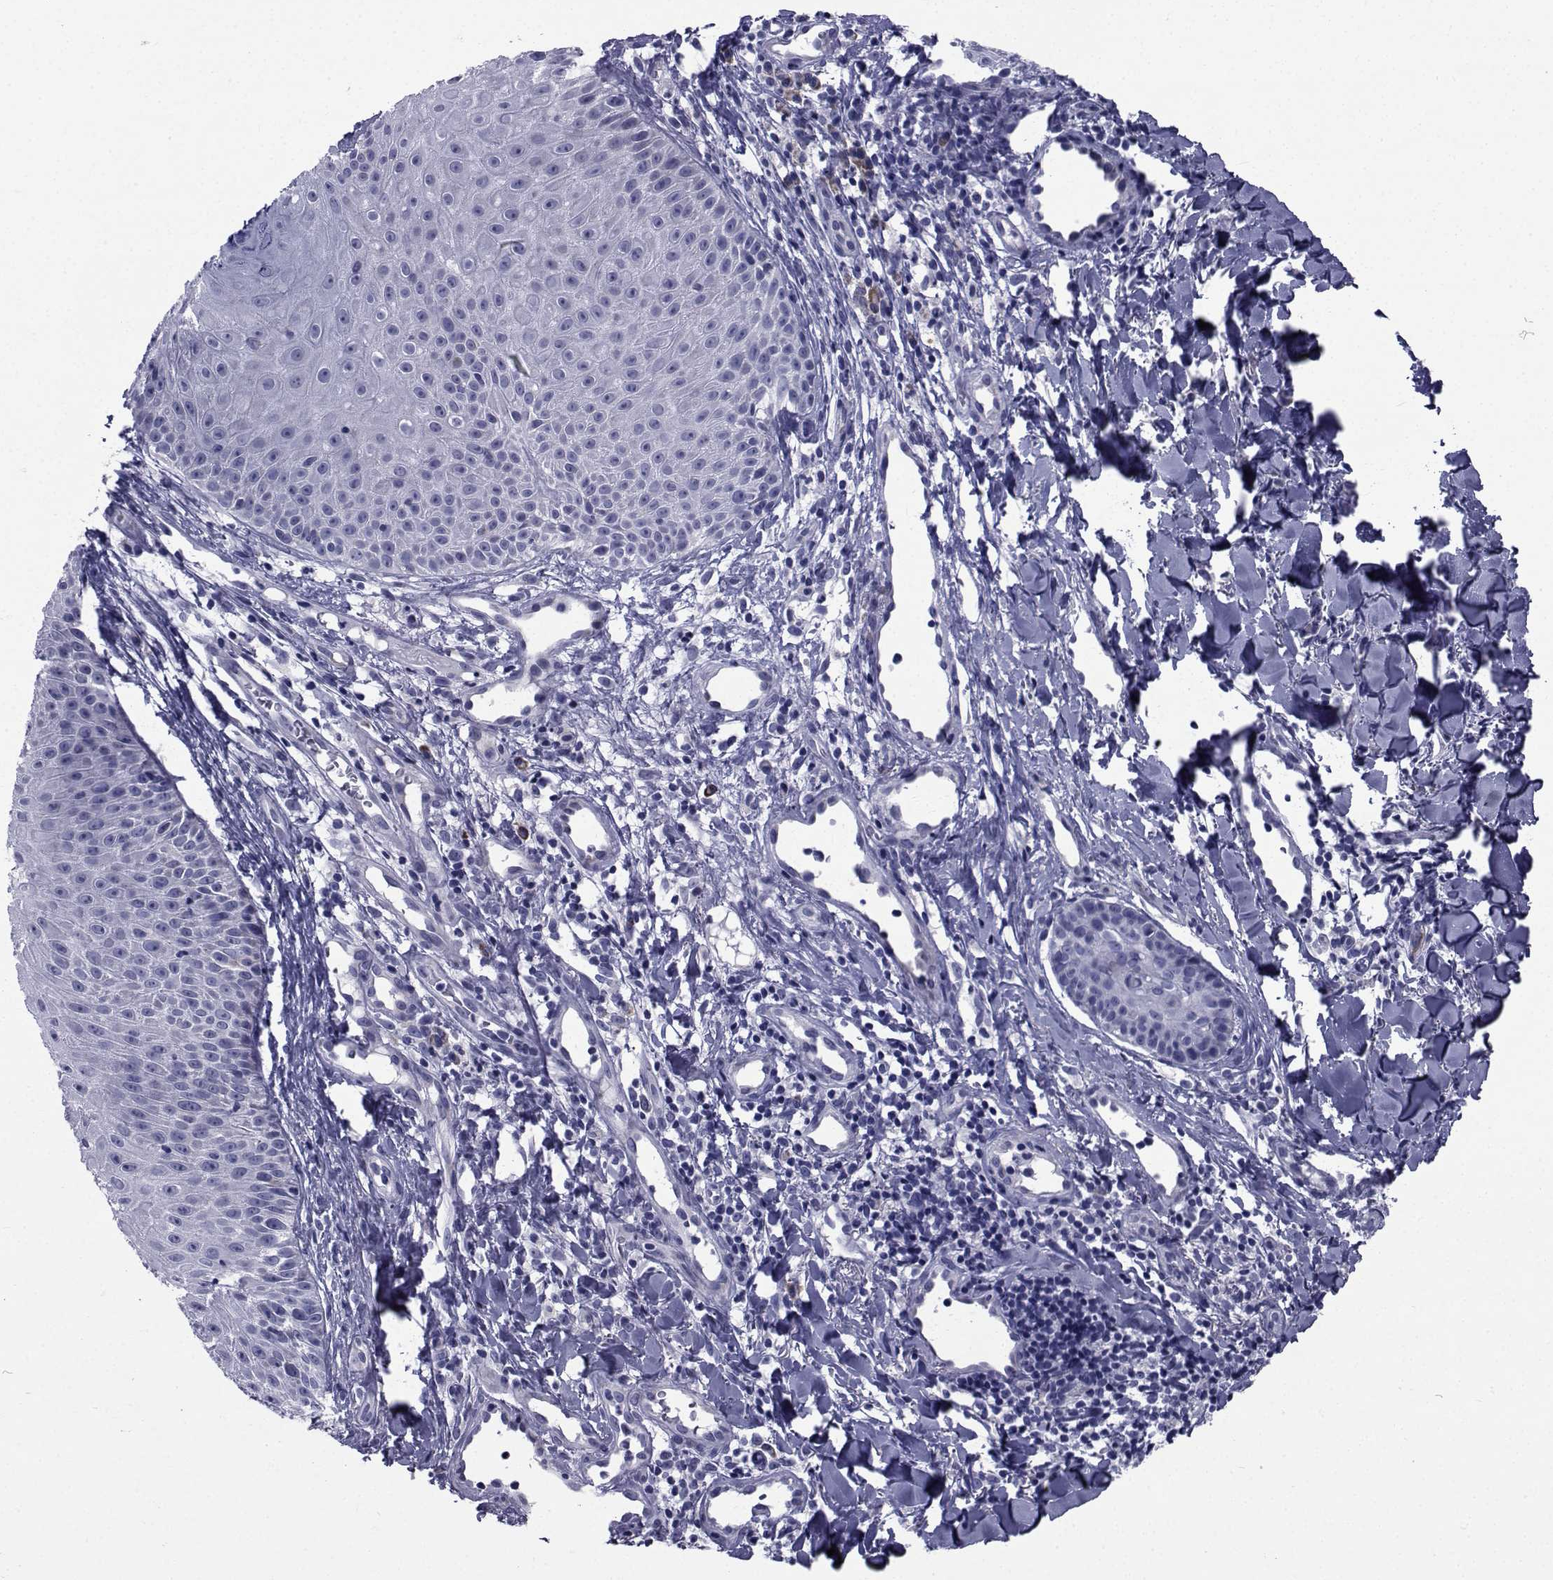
{"staining": {"intensity": "negative", "quantity": "none", "location": "none"}, "tissue": "melanoma", "cell_type": "Tumor cells", "image_type": "cancer", "snomed": [{"axis": "morphology", "description": "Malignant melanoma, NOS"}, {"axis": "topography", "description": "Skin"}], "caption": "Tumor cells show no significant protein expression in melanoma.", "gene": "ROPN1", "patient": {"sex": "male", "age": 67}}